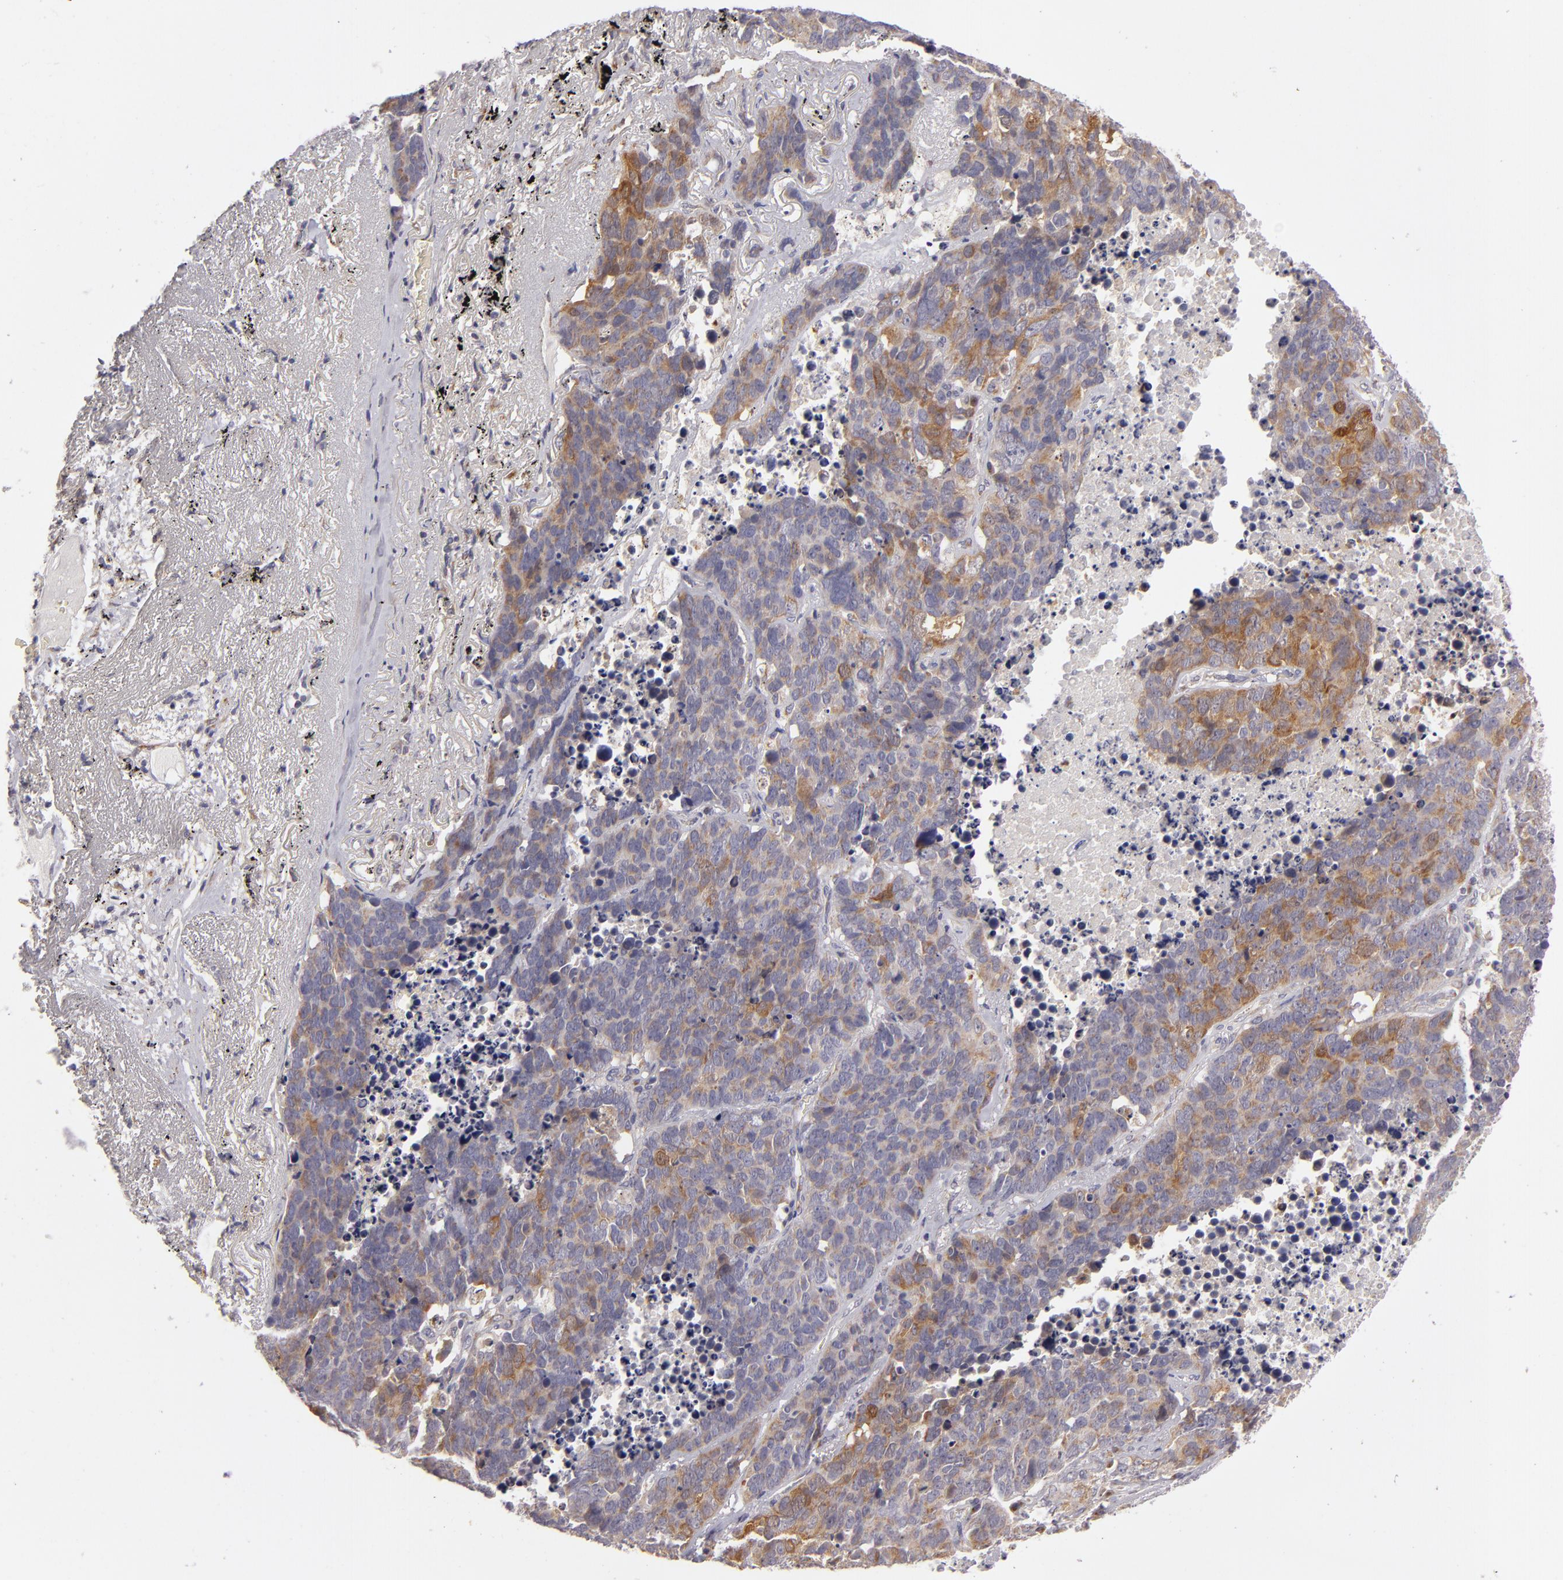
{"staining": {"intensity": "moderate", "quantity": "25%-75%", "location": "cytoplasmic/membranous"}, "tissue": "lung cancer", "cell_type": "Tumor cells", "image_type": "cancer", "snomed": [{"axis": "morphology", "description": "Carcinoid, malignant, NOS"}, {"axis": "topography", "description": "Lung"}], "caption": "Lung cancer (carcinoid (malignant)) stained with a protein marker reveals moderate staining in tumor cells.", "gene": "SH2D4A", "patient": {"sex": "male", "age": 60}}